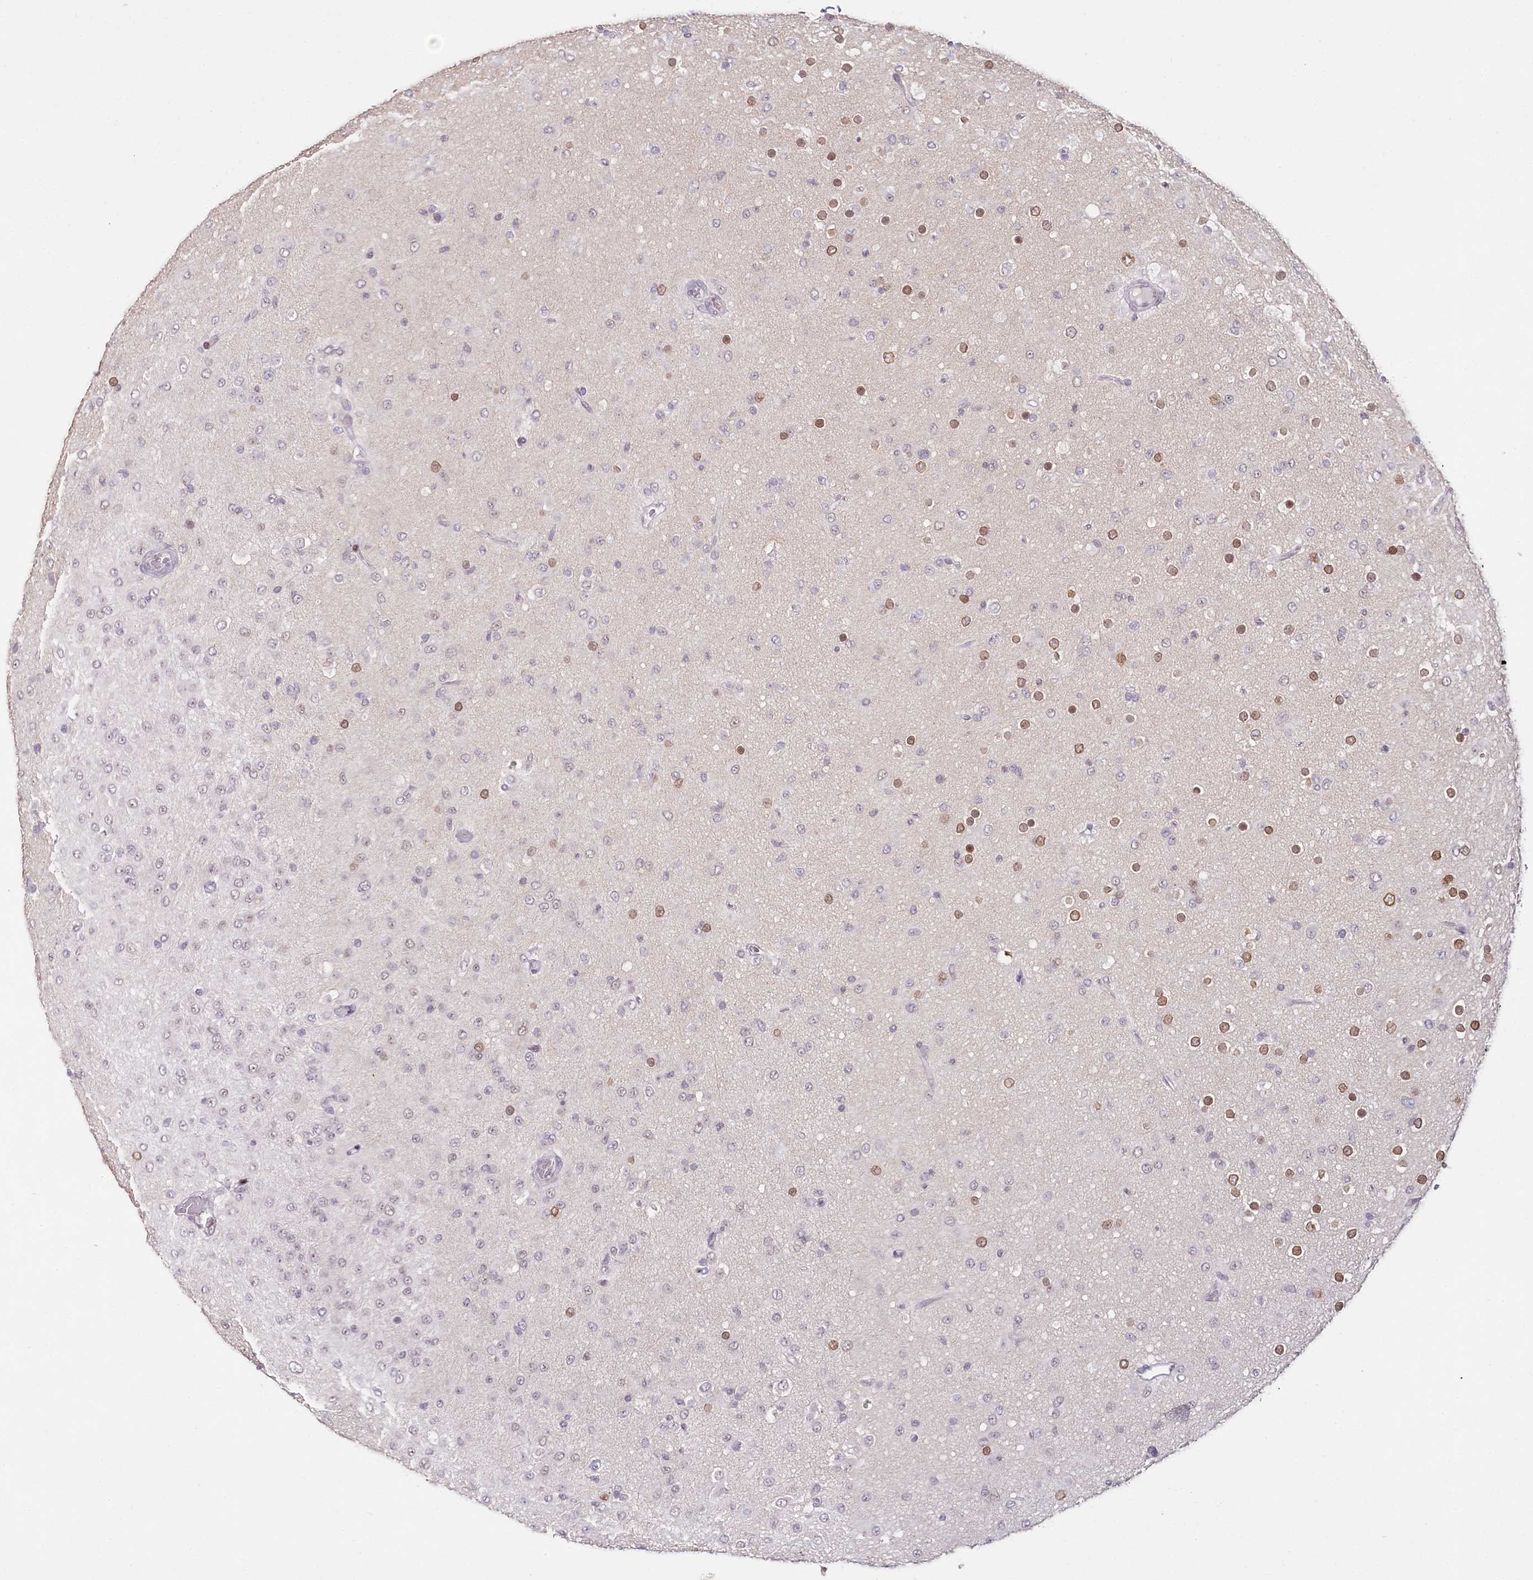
{"staining": {"intensity": "negative", "quantity": "none", "location": "none"}, "tissue": "glioma", "cell_type": "Tumor cells", "image_type": "cancer", "snomed": [{"axis": "morphology", "description": "Glioma, malignant, Low grade"}, {"axis": "topography", "description": "Brain"}], "caption": "DAB immunohistochemical staining of human low-grade glioma (malignant) demonstrates no significant staining in tumor cells. (Brightfield microscopy of DAB (3,3'-diaminobenzidine) immunohistochemistry (IHC) at high magnification).", "gene": "HPD", "patient": {"sex": "male", "age": 65}}